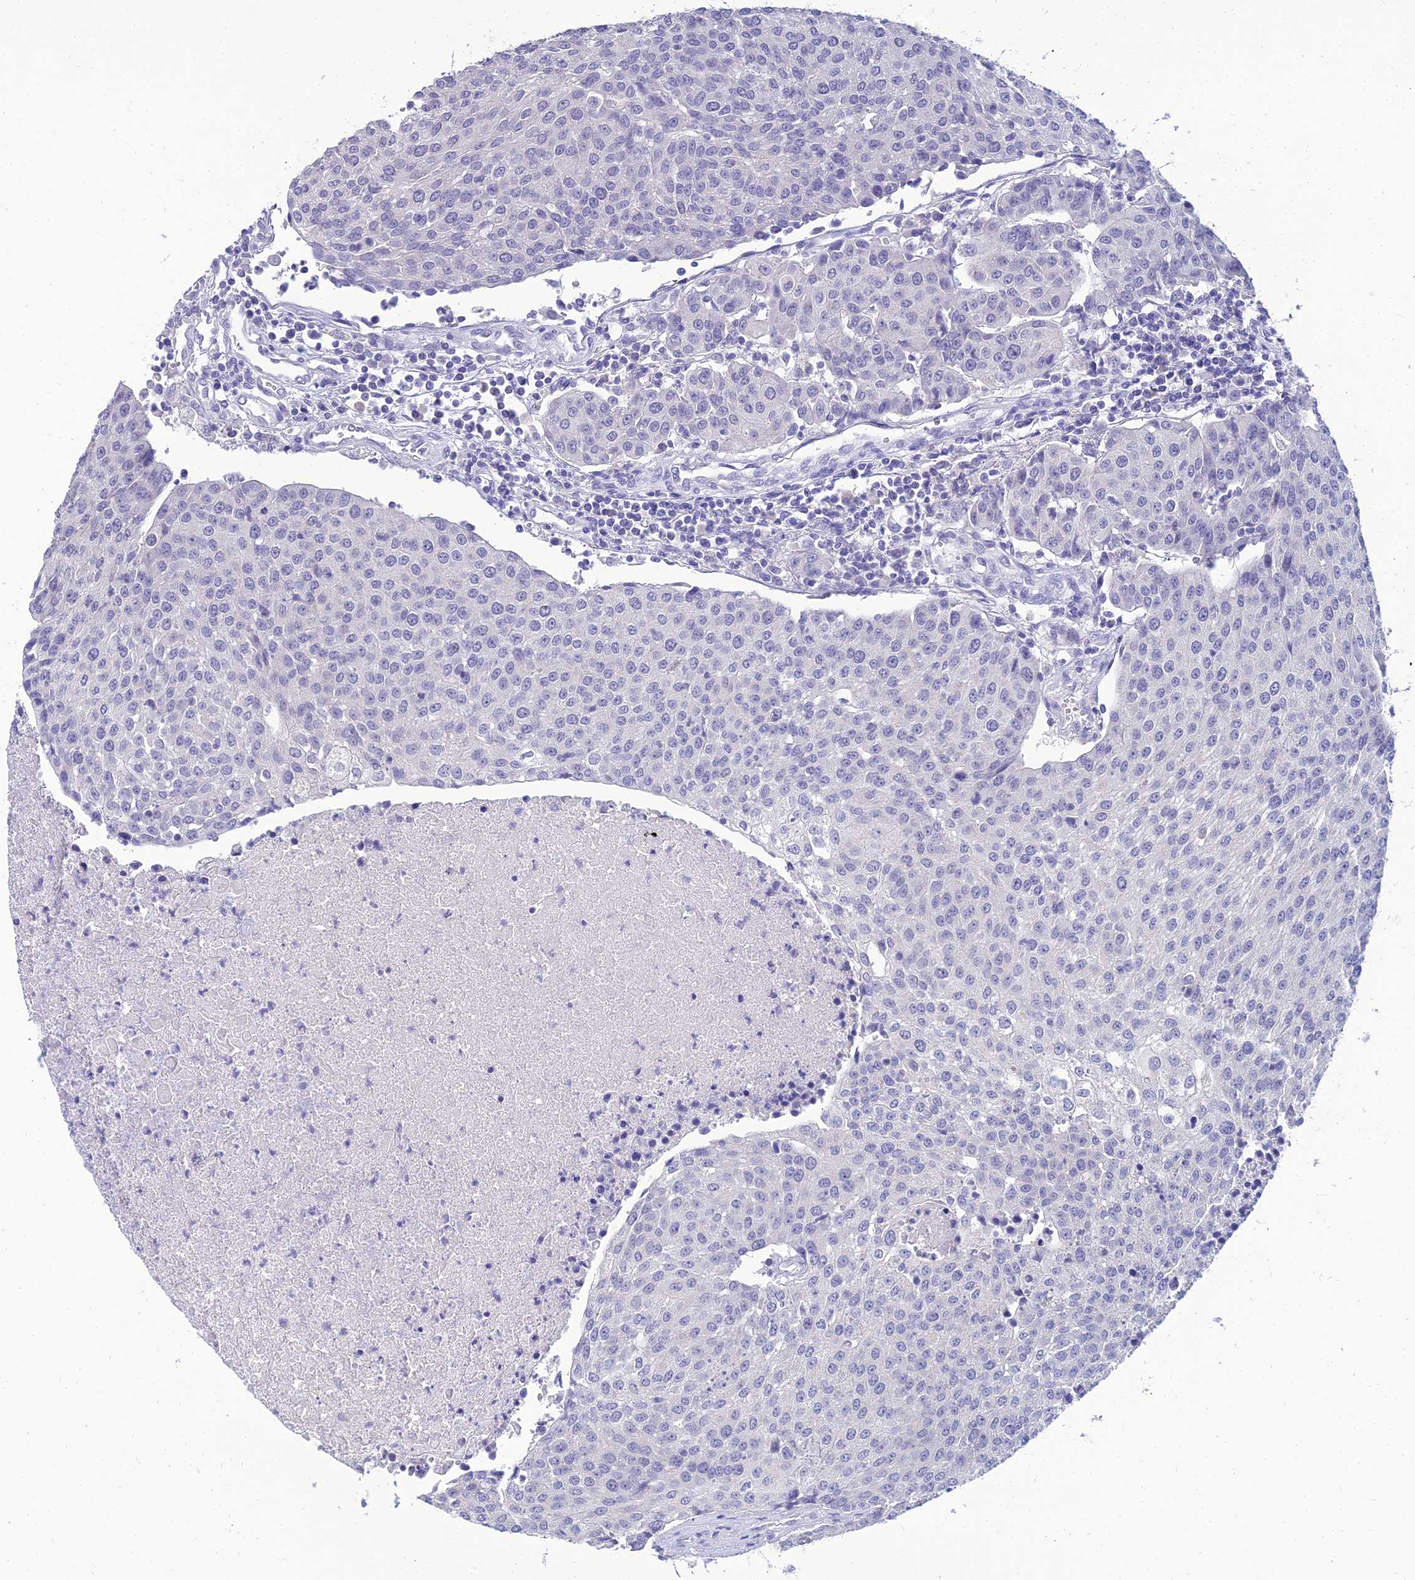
{"staining": {"intensity": "negative", "quantity": "none", "location": "none"}, "tissue": "urothelial cancer", "cell_type": "Tumor cells", "image_type": "cancer", "snomed": [{"axis": "morphology", "description": "Urothelial carcinoma, High grade"}, {"axis": "topography", "description": "Urinary bladder"}], "caption": "IHC image of neoplastic tissue: human urothelial cancer stained with DAB reveals no significant protein staining in tumor cells.", "gene": "NPY", "patient": {"sex": "female", "age": 85}}